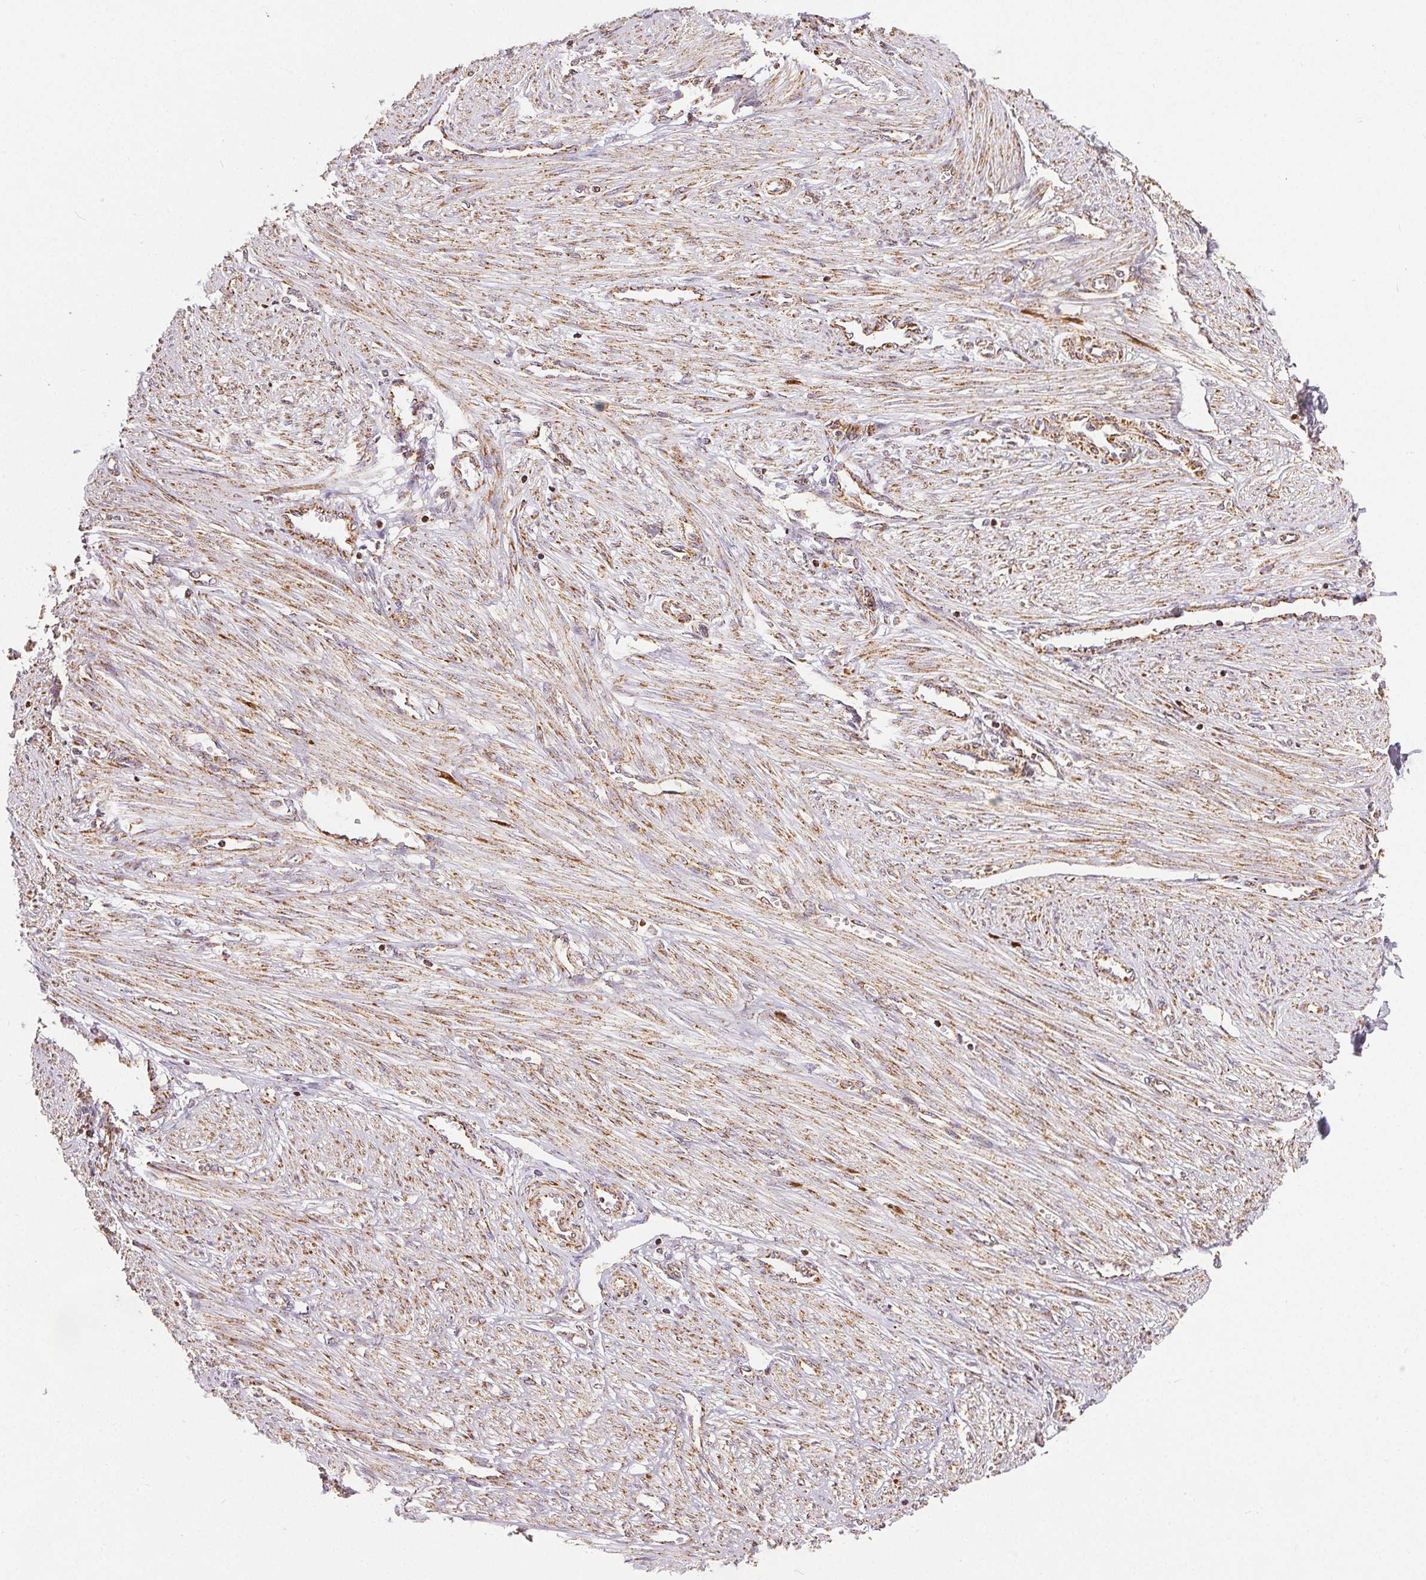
{"staining": {"intensity": "moderate", "quantity": "25%-75%", "location": "cytoplasmic/membranous"}, "tissue": "endometrium", "cell_type": "Cells in endometrial stroma", "image_type": "normal", "snomed": [{"axis": "morphology", "description": "Normal tissue, NOS"}, {"axis": "topography", "description": "Endometrium"}], "caption": "Immunohistochemical staining of normal endometrium exhibits 25%-75% levels of moderate cytoplasmic/membranous protein staining in approximately 25%-75% of cells in endometrial stroma. (Stains: DAB in brown, nuclei in blue, Microscopy: brightfield microscopy at high magnification).", "gene": "SDHB", "patient": {"sex": "female", "age": 24}}